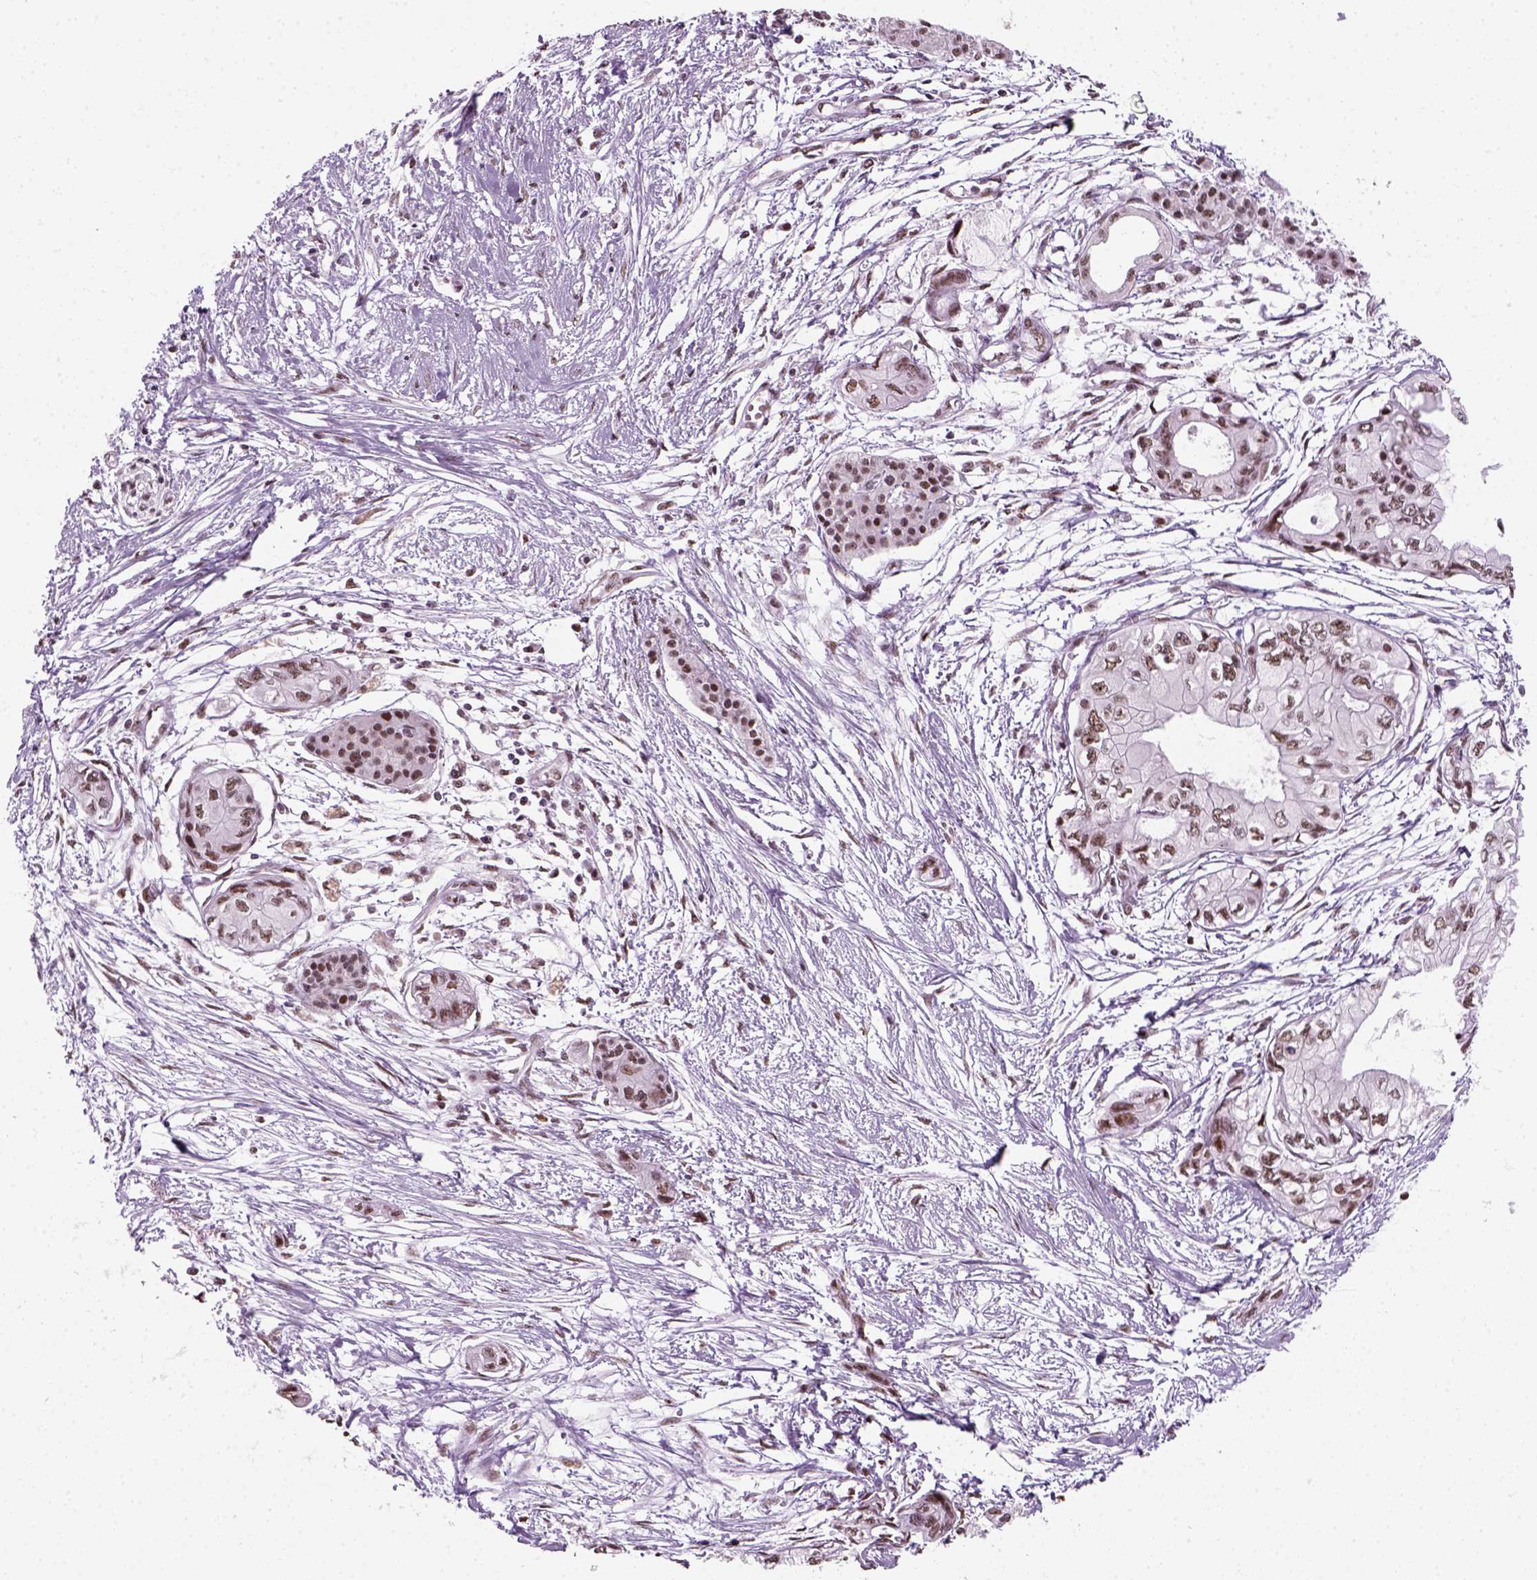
{"staining": {"intensity": "weak", "quantity": ">75%", "location": "nuclear"}, "tissue": "pancreatic cancer", "cell_type": "Tumor cells", "image_type": "cancer", "snomed": [{"axis": "morphology", "description": "Adenocarcinoma, NOS"}, {"axis": "topography", "description": "Pancreas"}], "caption": "IHC image of neoplastic tissue: human pancreatic cancer (adenocarcinoma) stained using immunohistochemistry (IHC) shows low levels of weak protein expression localized specifically in the nuclear of tumor cells, appearing as a nuclear brown color.", "gene": "GTF2F1", "patient": {"sex": "female", "age": 76}}